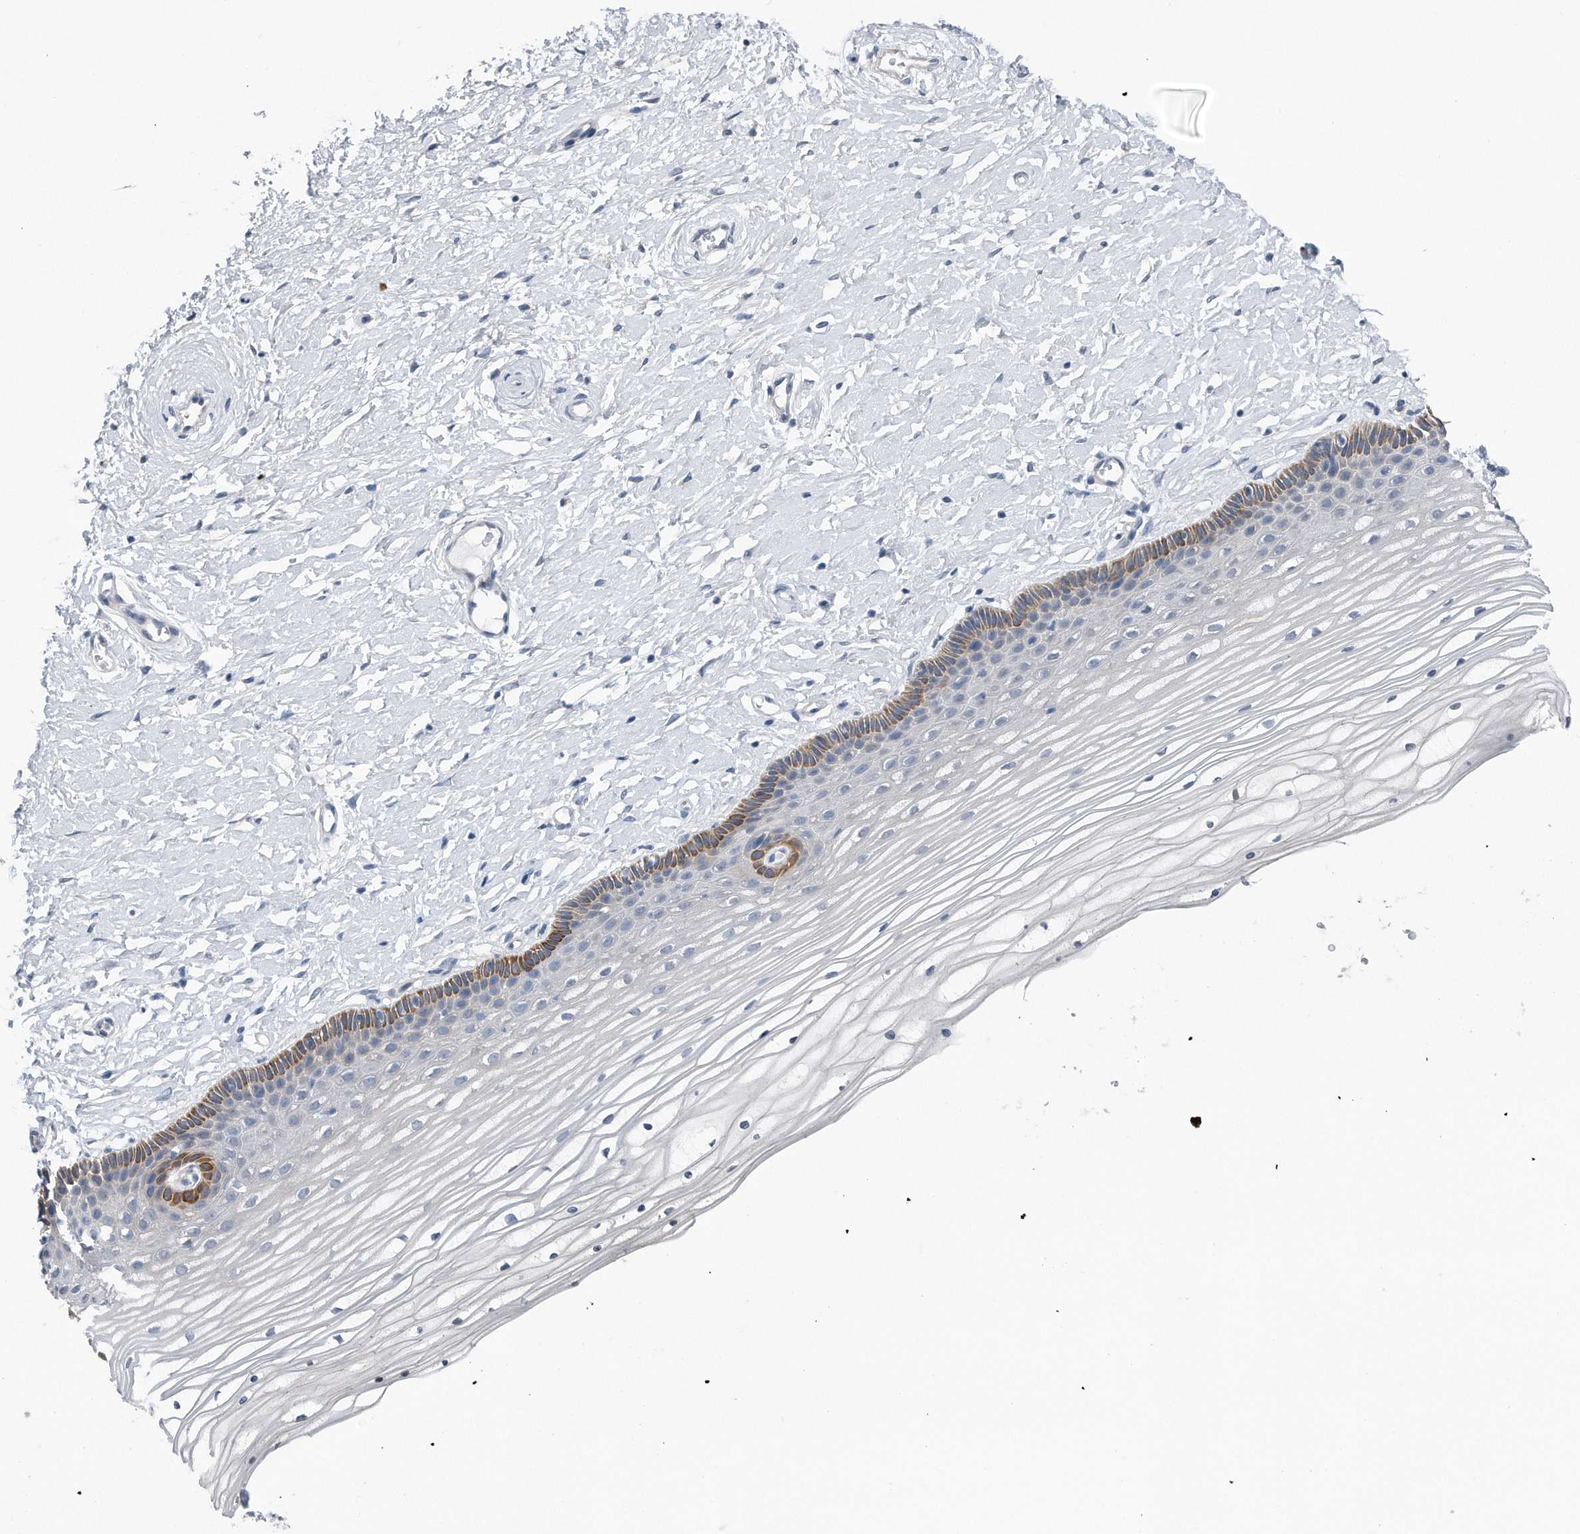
{"staining": {"intensity": "moderate", "quantity": "<25%", "location": "cytoplasmic/membranous"}, "tissue": "vagina", "cell_type": "Squamous epithelial cells", "image_type": "normal", "snomed": [{"axis": "morphology", "description": "Normal tissue, NOS"}, {"axis": "topography", "description": "Vagina"}, {"axis": "topography", "description": "Cervix"}], "caption": "Immunohistochemical staining of normal vagina displays moderate cytoplasmic/membranous protein positivity in approximately <25% of squamous epithelial cells.", "gene": "YRDC", "patient": {"sex": "female", "age": 40}}